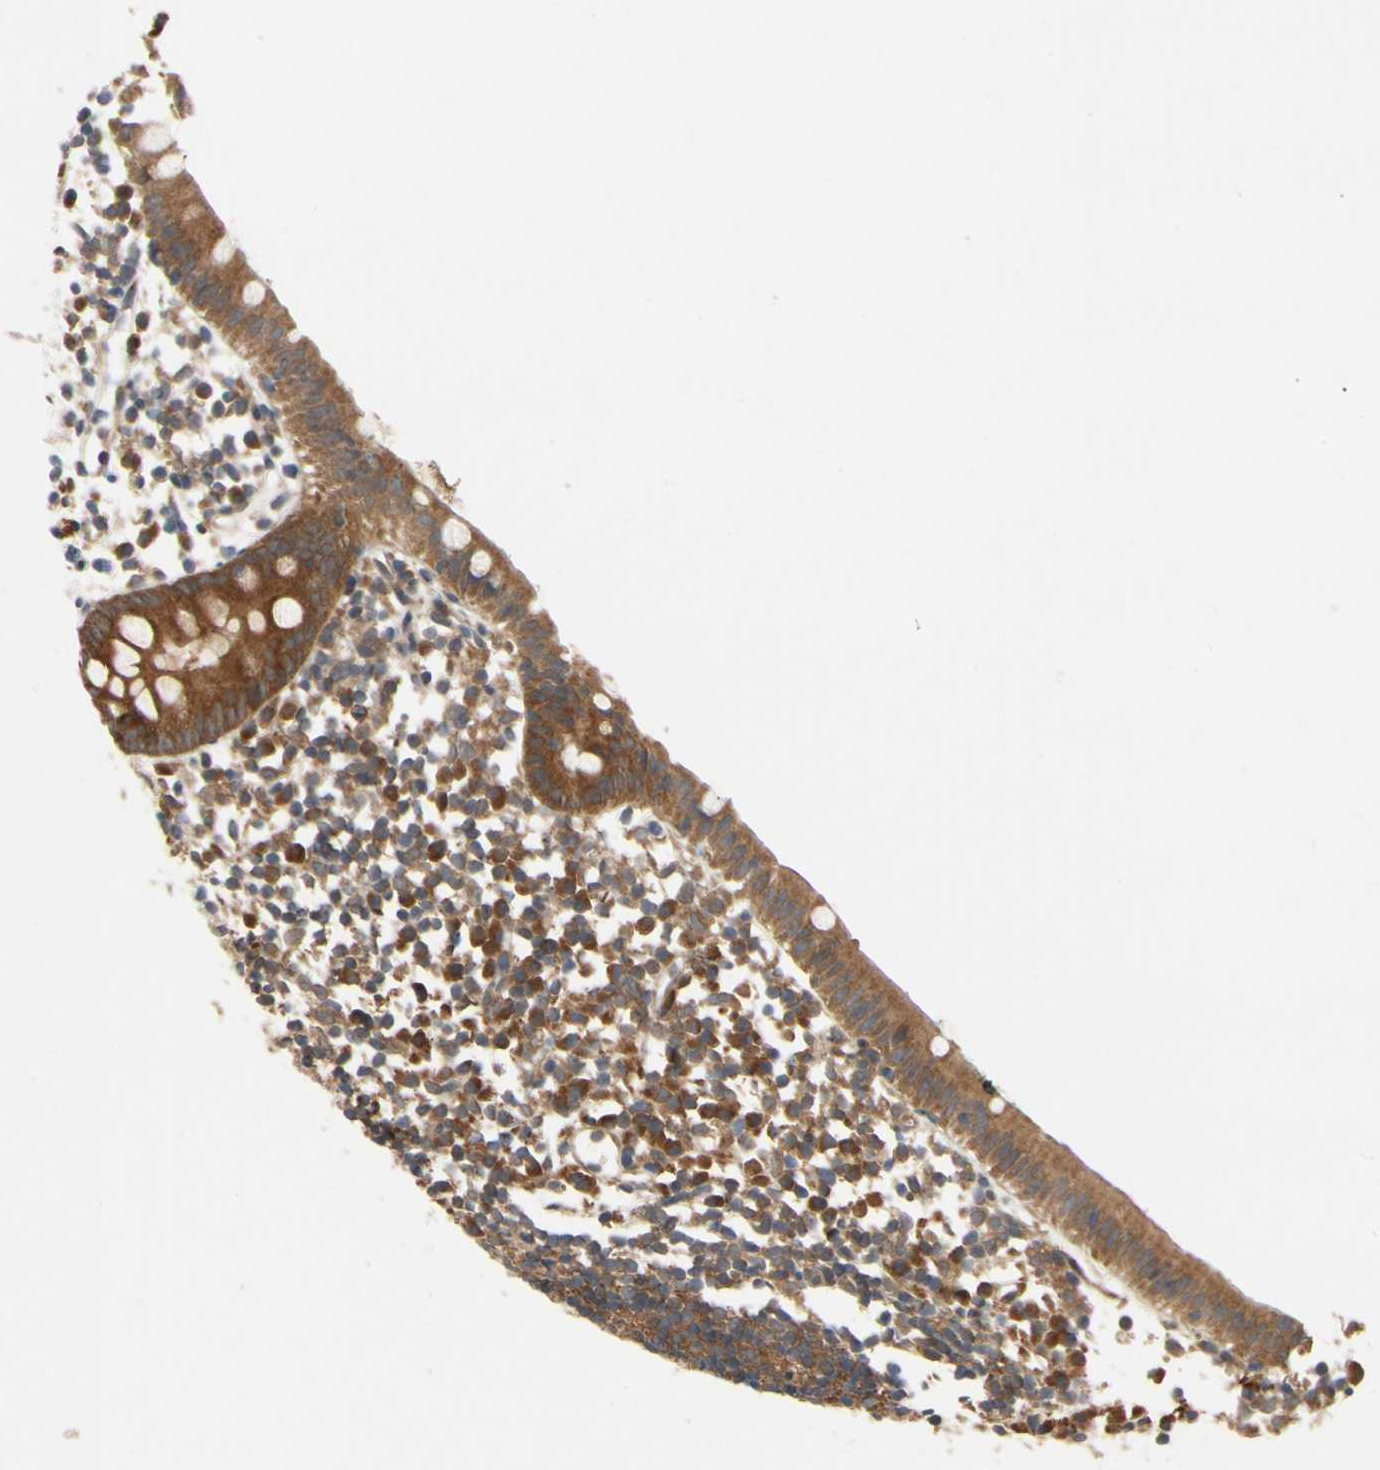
{"staining": {"intensity": "strong", "quantity": ">75%", "location": "cytoplasmic/membranous"}, "tissue": "appendix", "cell_type": "Glandular cells", "image_type": "normal", "snomed": [{"axis": "morphology", "description": "Normal tissue, NOS"}, {"axis": "topography", "description": "Appendix"}], "caption": "The photomicrograph displays staining of normal appendix, revealing strong cytoplasmic/membranous protein positivity (brown color) within glandular cells. (brown staining indicates protein expression, while blue staining denotes nuclei).", "gene": "TDRP", "patient": {"sex": "female", "age": 20}}